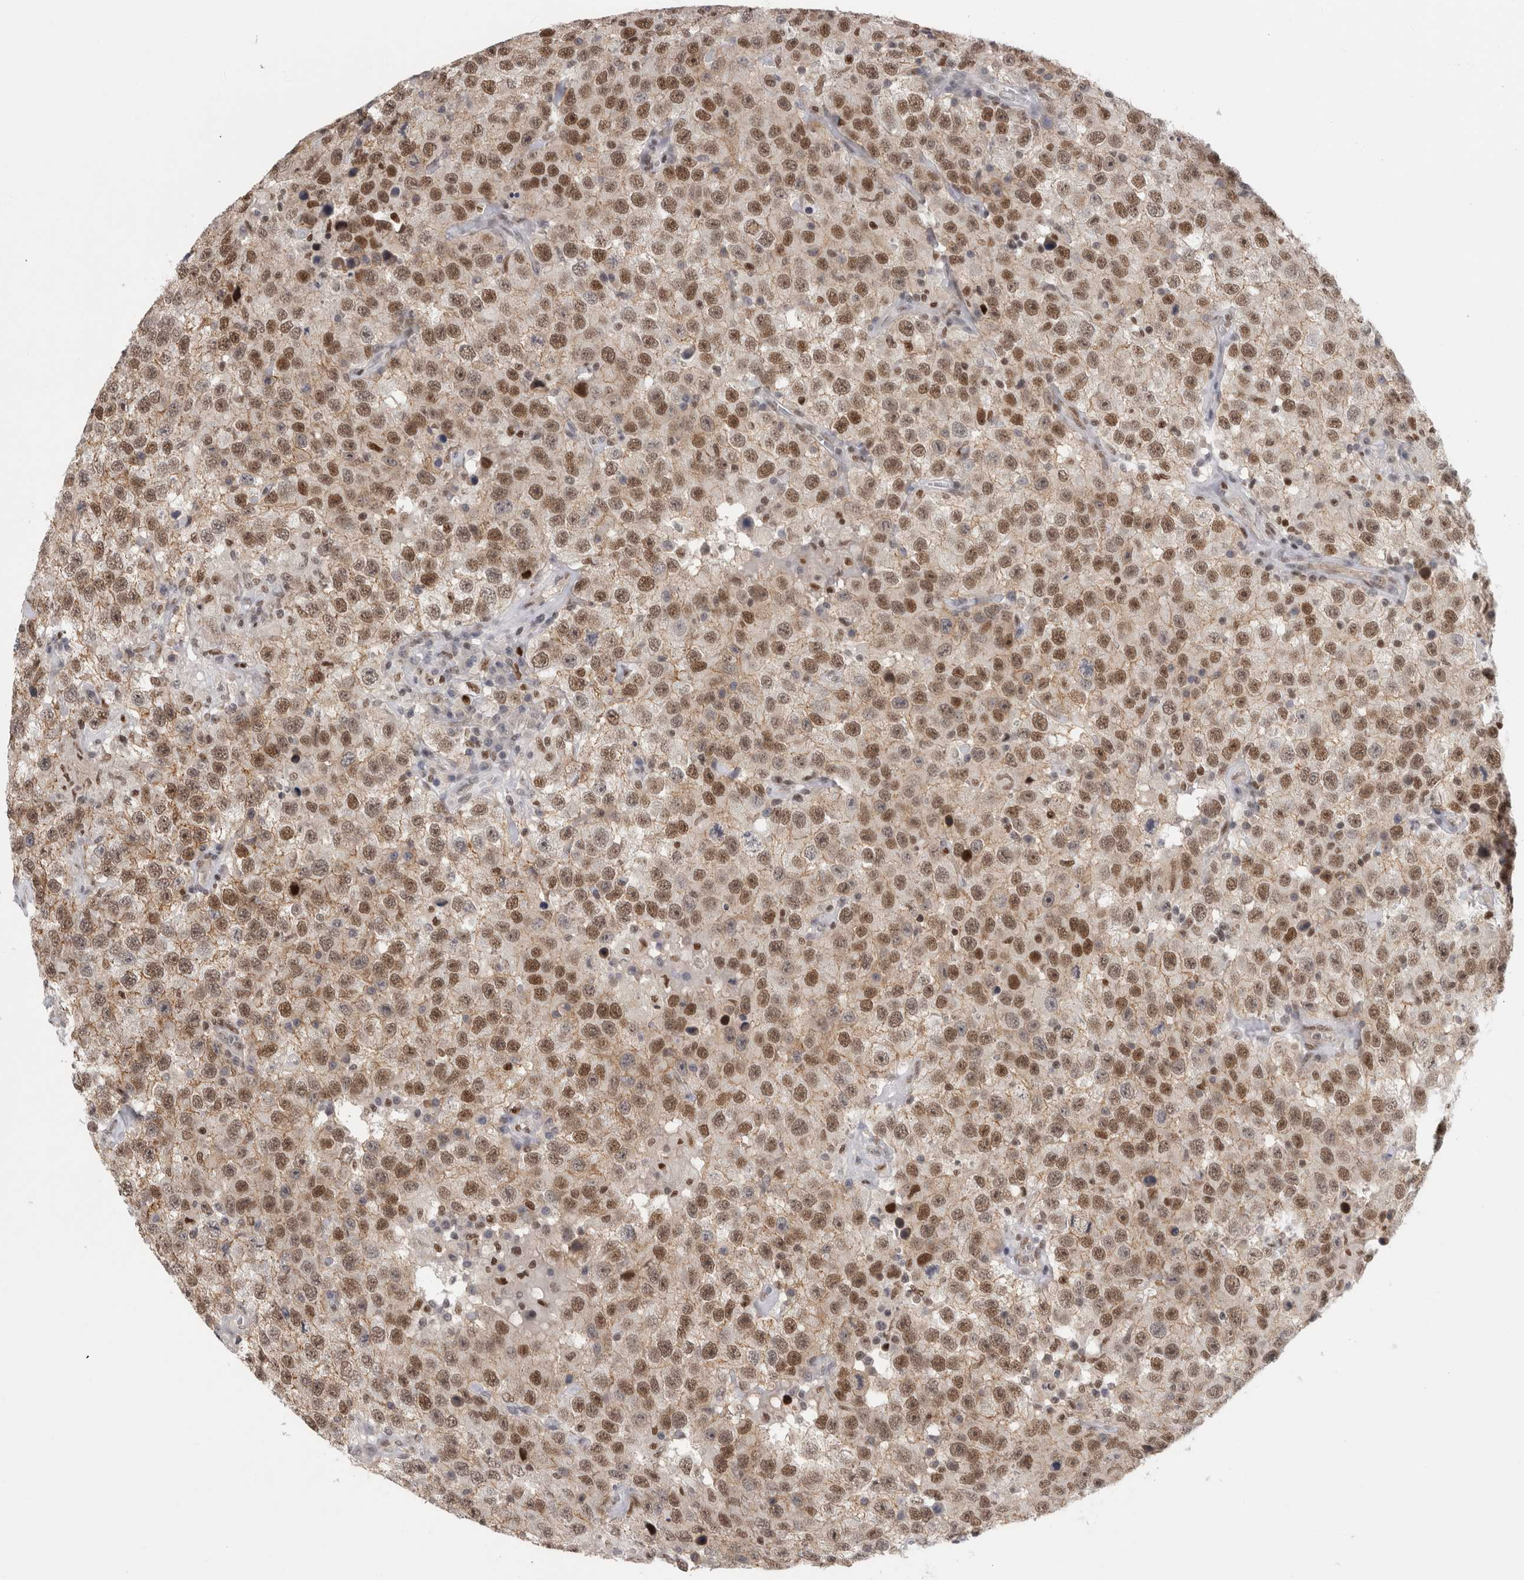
{"staining": {"intensity": "moderate", "quantity": ">75%", "location": "nuclear"}, "tissue": "testis cancer", "cell_type": "Tumor cells", "image_type": "cancer", "snomed": [{"axis": "morphology", "description": "Seminoma, NOS"}, {"axis": "topography", "description": "Testis"}], "caption": "Immunohistochemistry (IHC) of human testis cancer (seminoma) reveals medium levels of moderate nuclear expression in about >75% of tumor cells. (IHC, brightfield microscopy, high magnification).", "gene": "SRARP", "patient": {"sex": "male", "age": 41}}